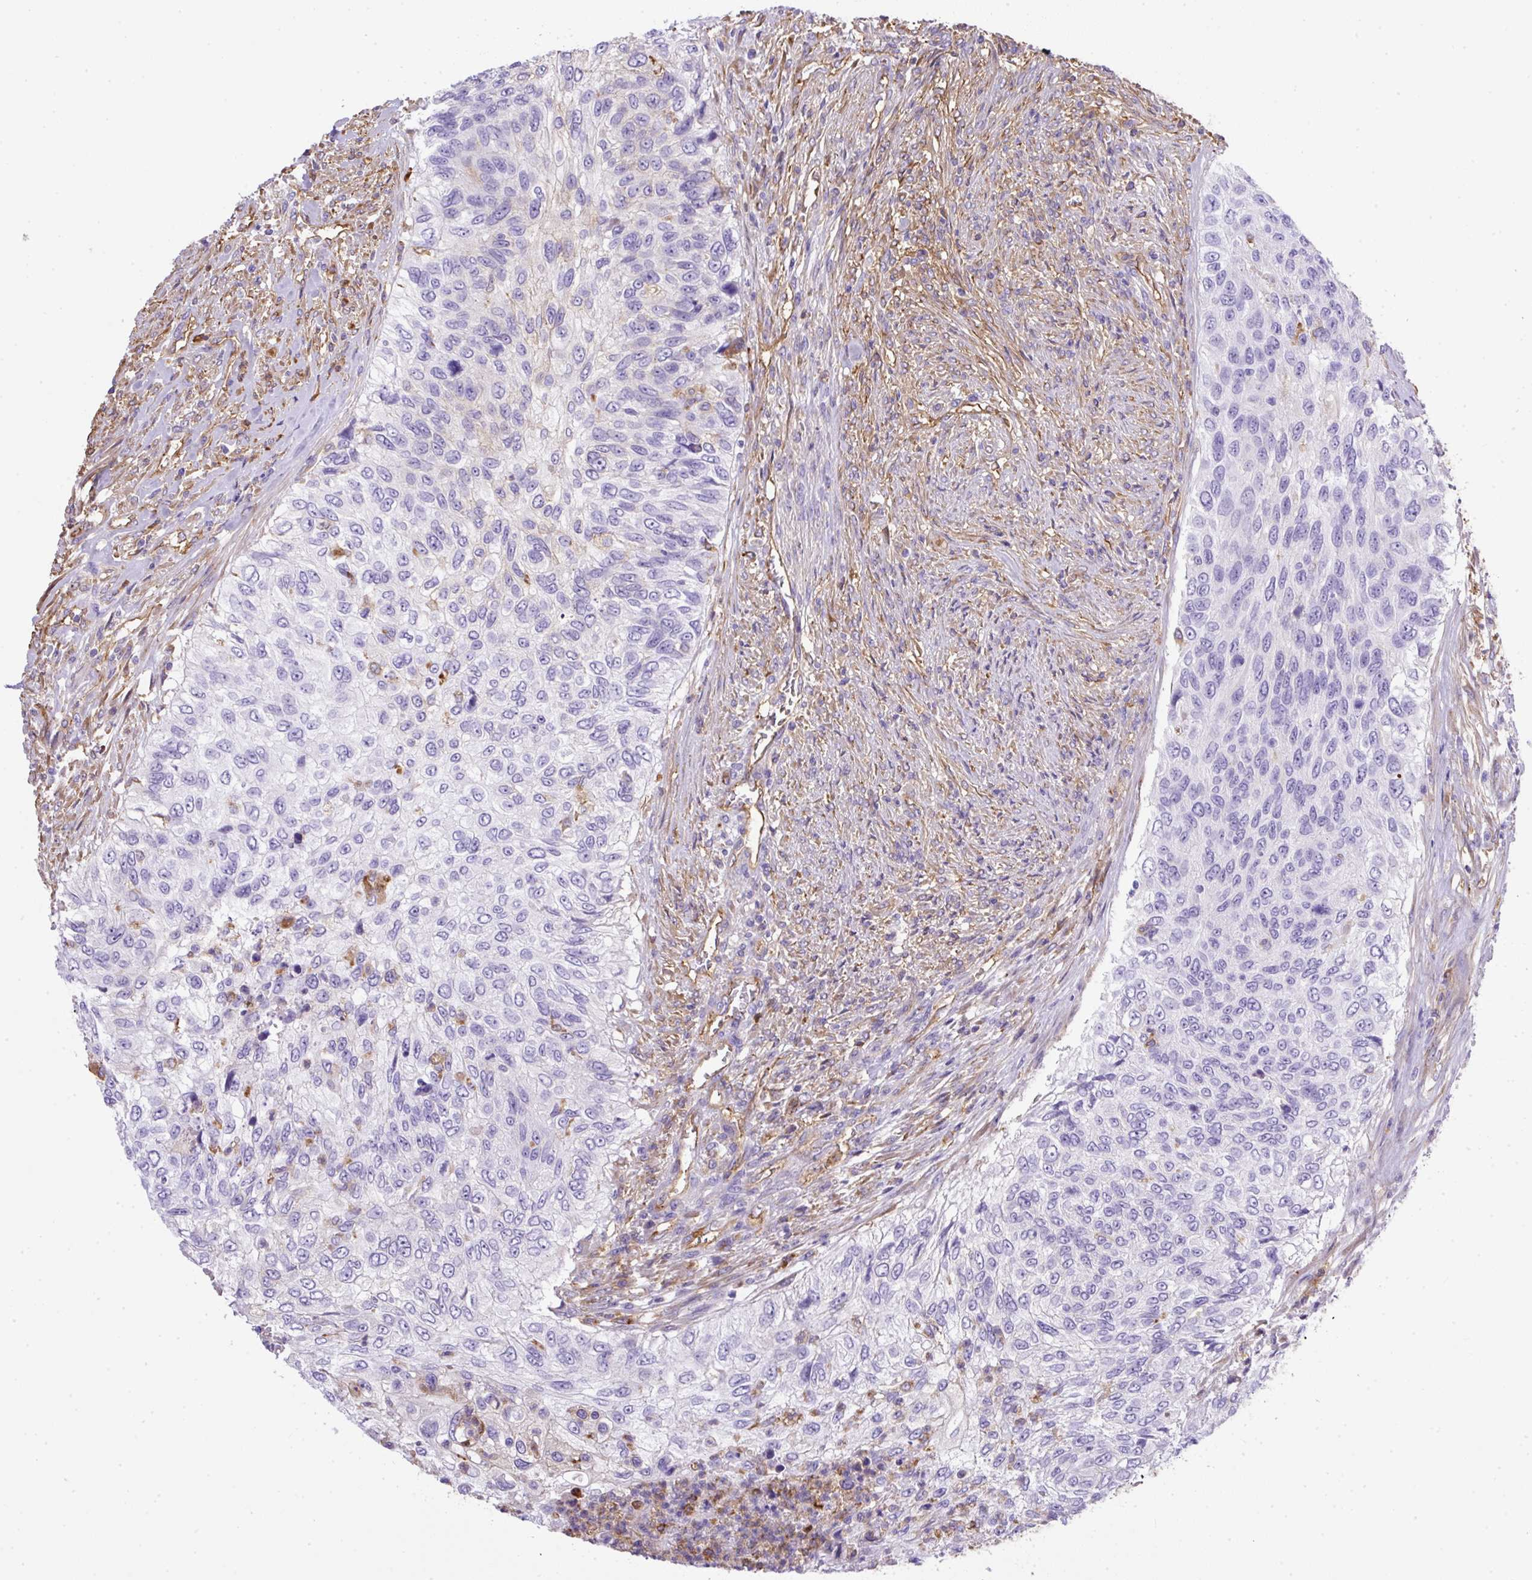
{"staining": {"intensity": "negative", "quantity": "none", "location": "none"}, "tissue": "urothelial cancer", "cell_type": "Tumor cells", "image_type": "cancer", "snomed": [{"axis": "morphology", "description": "Urothelial carcinoma, High grade"}, {"axis": "topography", "description": "Urinary bladder"}], "caption": "There is no significant positivity in tumor cells of high-grade urothelial carcinoma.", "gene": "MAGEB5", "patient": {"sex": "female", "age": 60}}